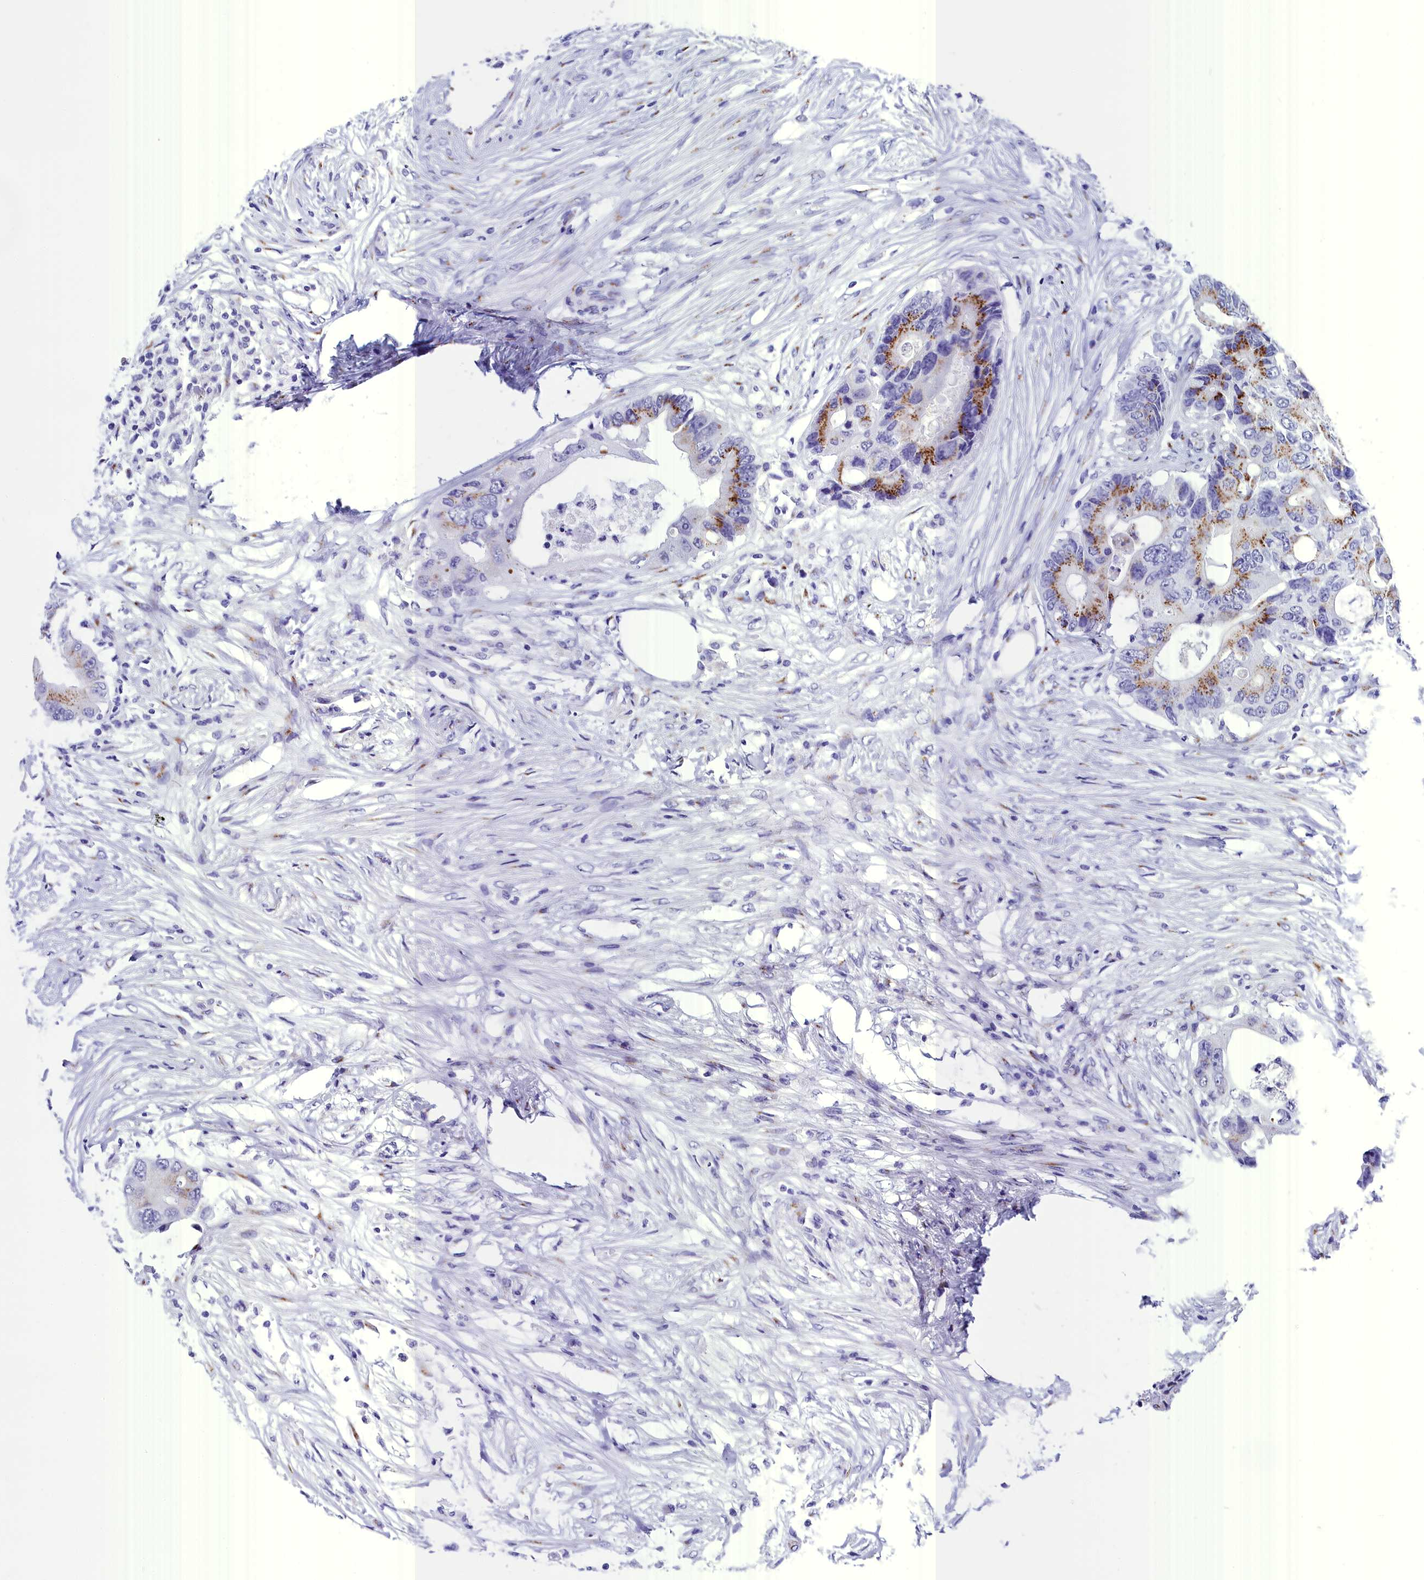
{"staining": {"intensity": "moderate", "quantity": ">75%", "location": "cytoplasmic/membranous"}, "tissue": "colorectal cancer", "cell_type": "Tumor cells", "image_type": "cancer", "snomed": [{"axis": "morphology", "description": "Adenocarcinoma, NOS"}, {"axis": "topography", "description": "Colon"}], "caption": "Approximately >75% of tumor cells in human adenocarcinoma (colorectal) display moderate cytoplasmic/membranous protein positivity as visualized by brown immunohistochemical staining.", "gene": "AP3B2", "patient": {"sex": "male", "age": 71}}